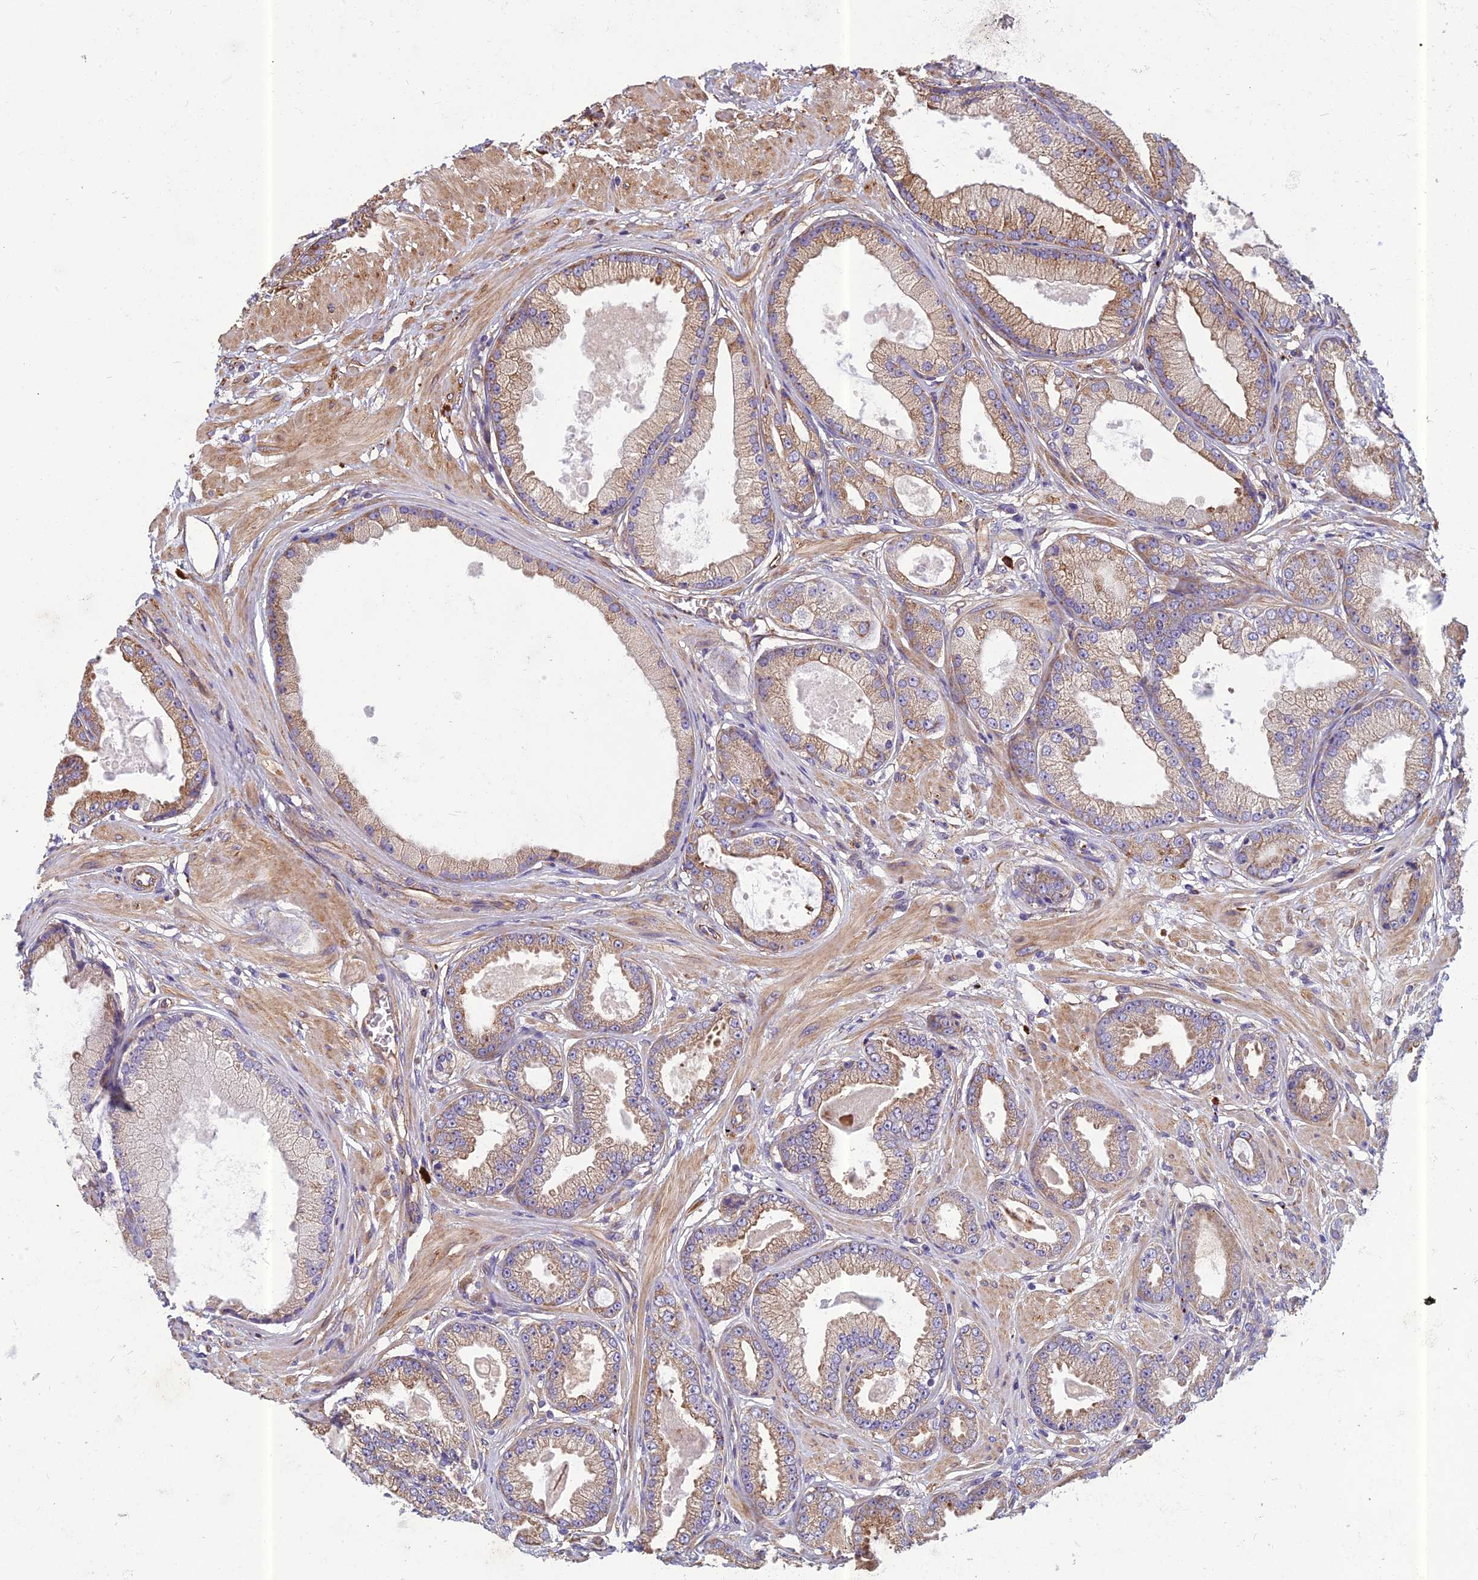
{"staining": {"intensity": "weak", "quantity": ">75%", "location": "cytoplasmic/membranous"}, "tissue": "prostate cancer", "cell_type": "Tumor cells", "image_type": "cancer", "snomed": [{"axis": "morphology", "description": "Adenocarcinoma, Low grade"}, {"axis": "topography", "description": "Prostate"}], "caption": "High-power microscopy captured an immunohistochemistry micrograph of prostate adenocarcinoma (low-grade), revealing weak cytoplasmic/membranous staining in approximately >75% of tumor cells.", "gene": "SPDL1", "patient": {"sex": "male", "age": 64}}